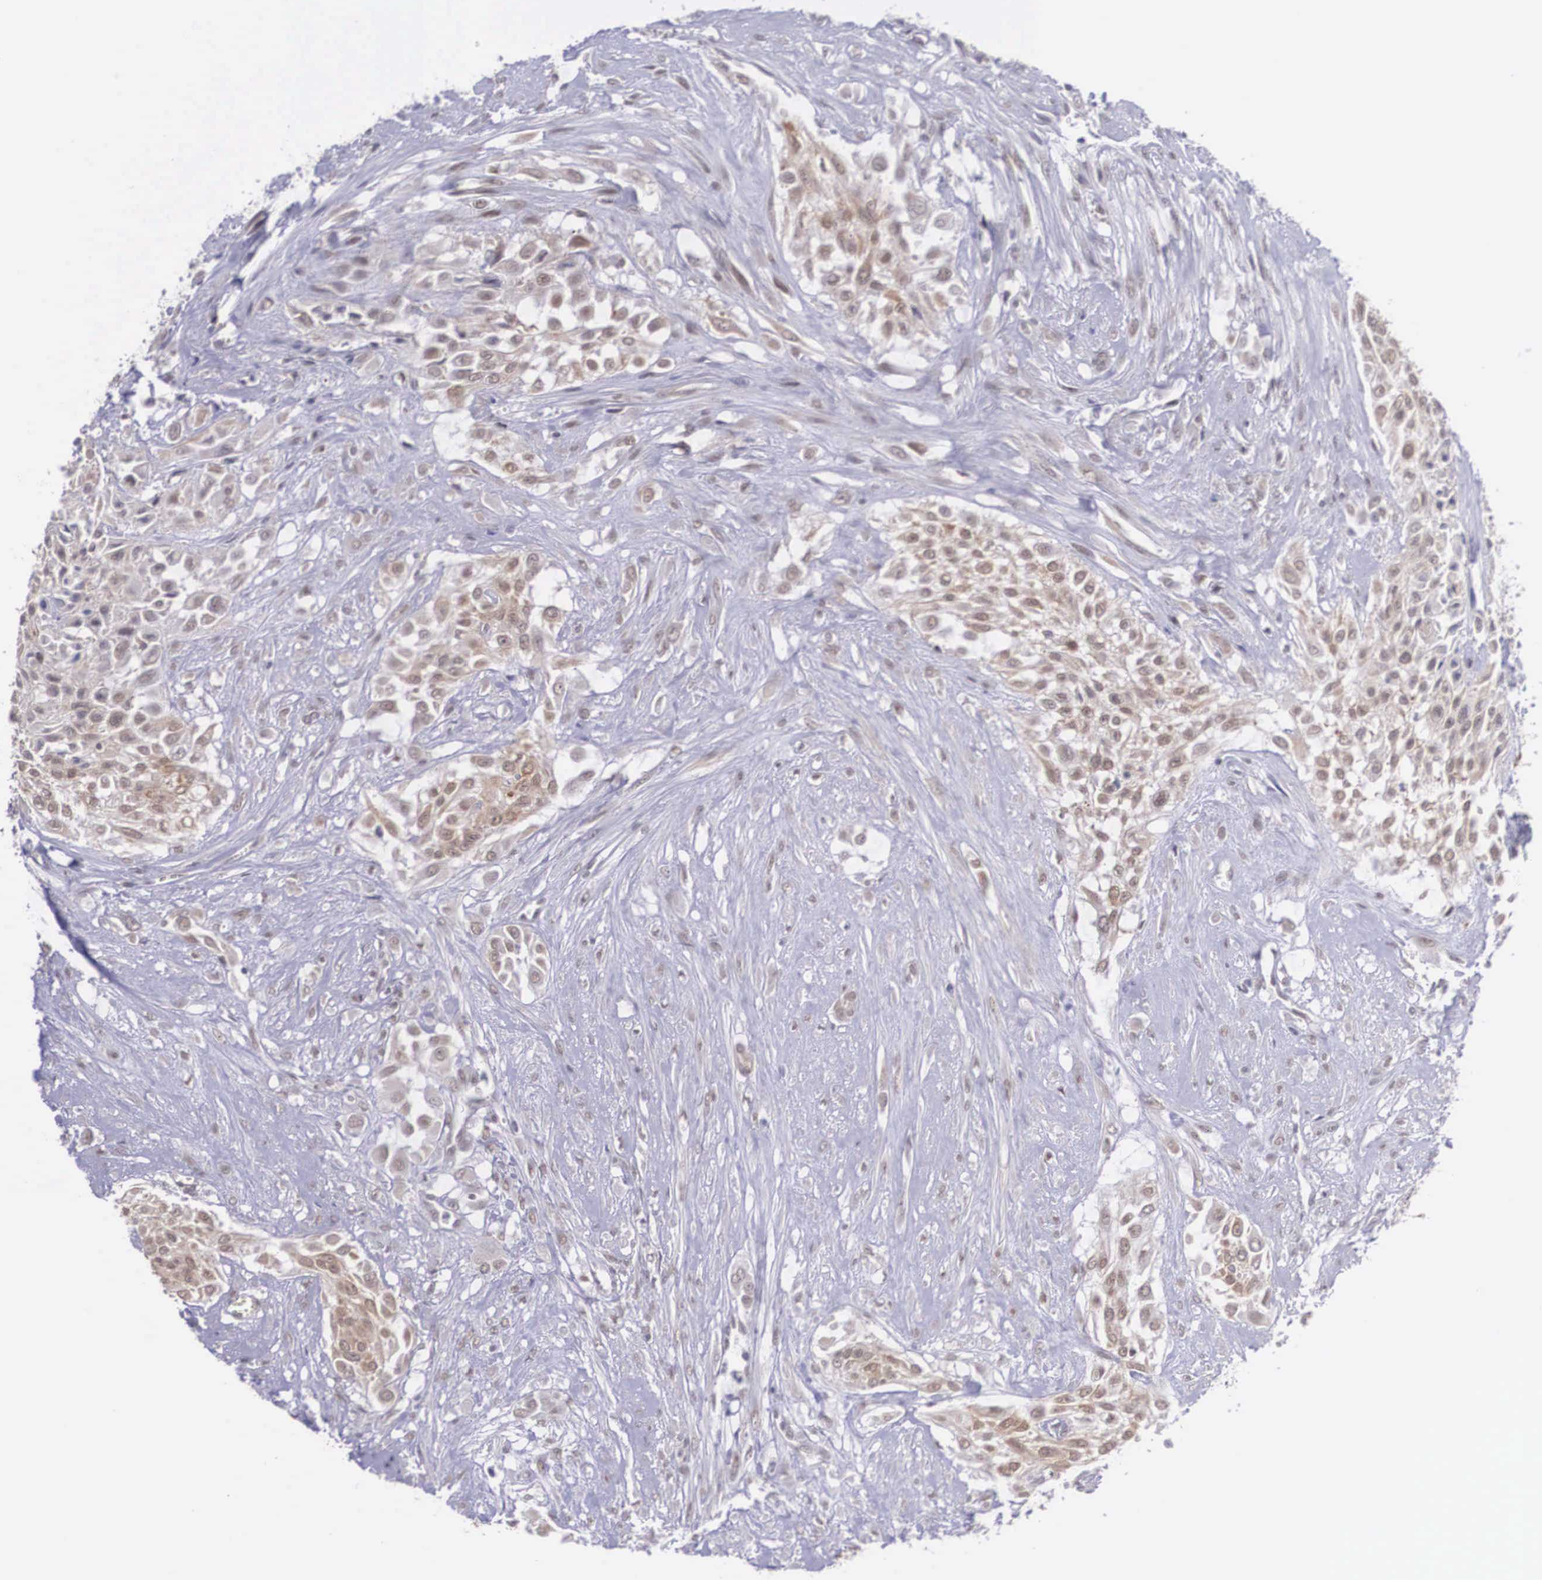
{"staining": {"intensity": "moderate", "quantity": ">75%", "location": "cytoplasmic/membranous,nuclear"}, "tissue": "urothelial cancer", "cell_type": "Tumor cells", "image_type": "cancer", "snomed": [{"axis": "morphology", "description": "Urothelial carcinoma, High grade"}, {"axis": "topography", "description": "Urinary bladder"}], "caption": "Brown immunohistochemical staining in human high-grade urothelial carcinoma demonstrates moderate cytoplasmic/membranous and nuclear positivity in about >75% of tumor cells. The staining was performed using DAB (3,3'-diaminobenzidine), with brown indicating positive protein expression. Nuclei are stained blue with hematoxylin.", "gene": "NINL", "patient": {"sex": "male", "age": 57}}